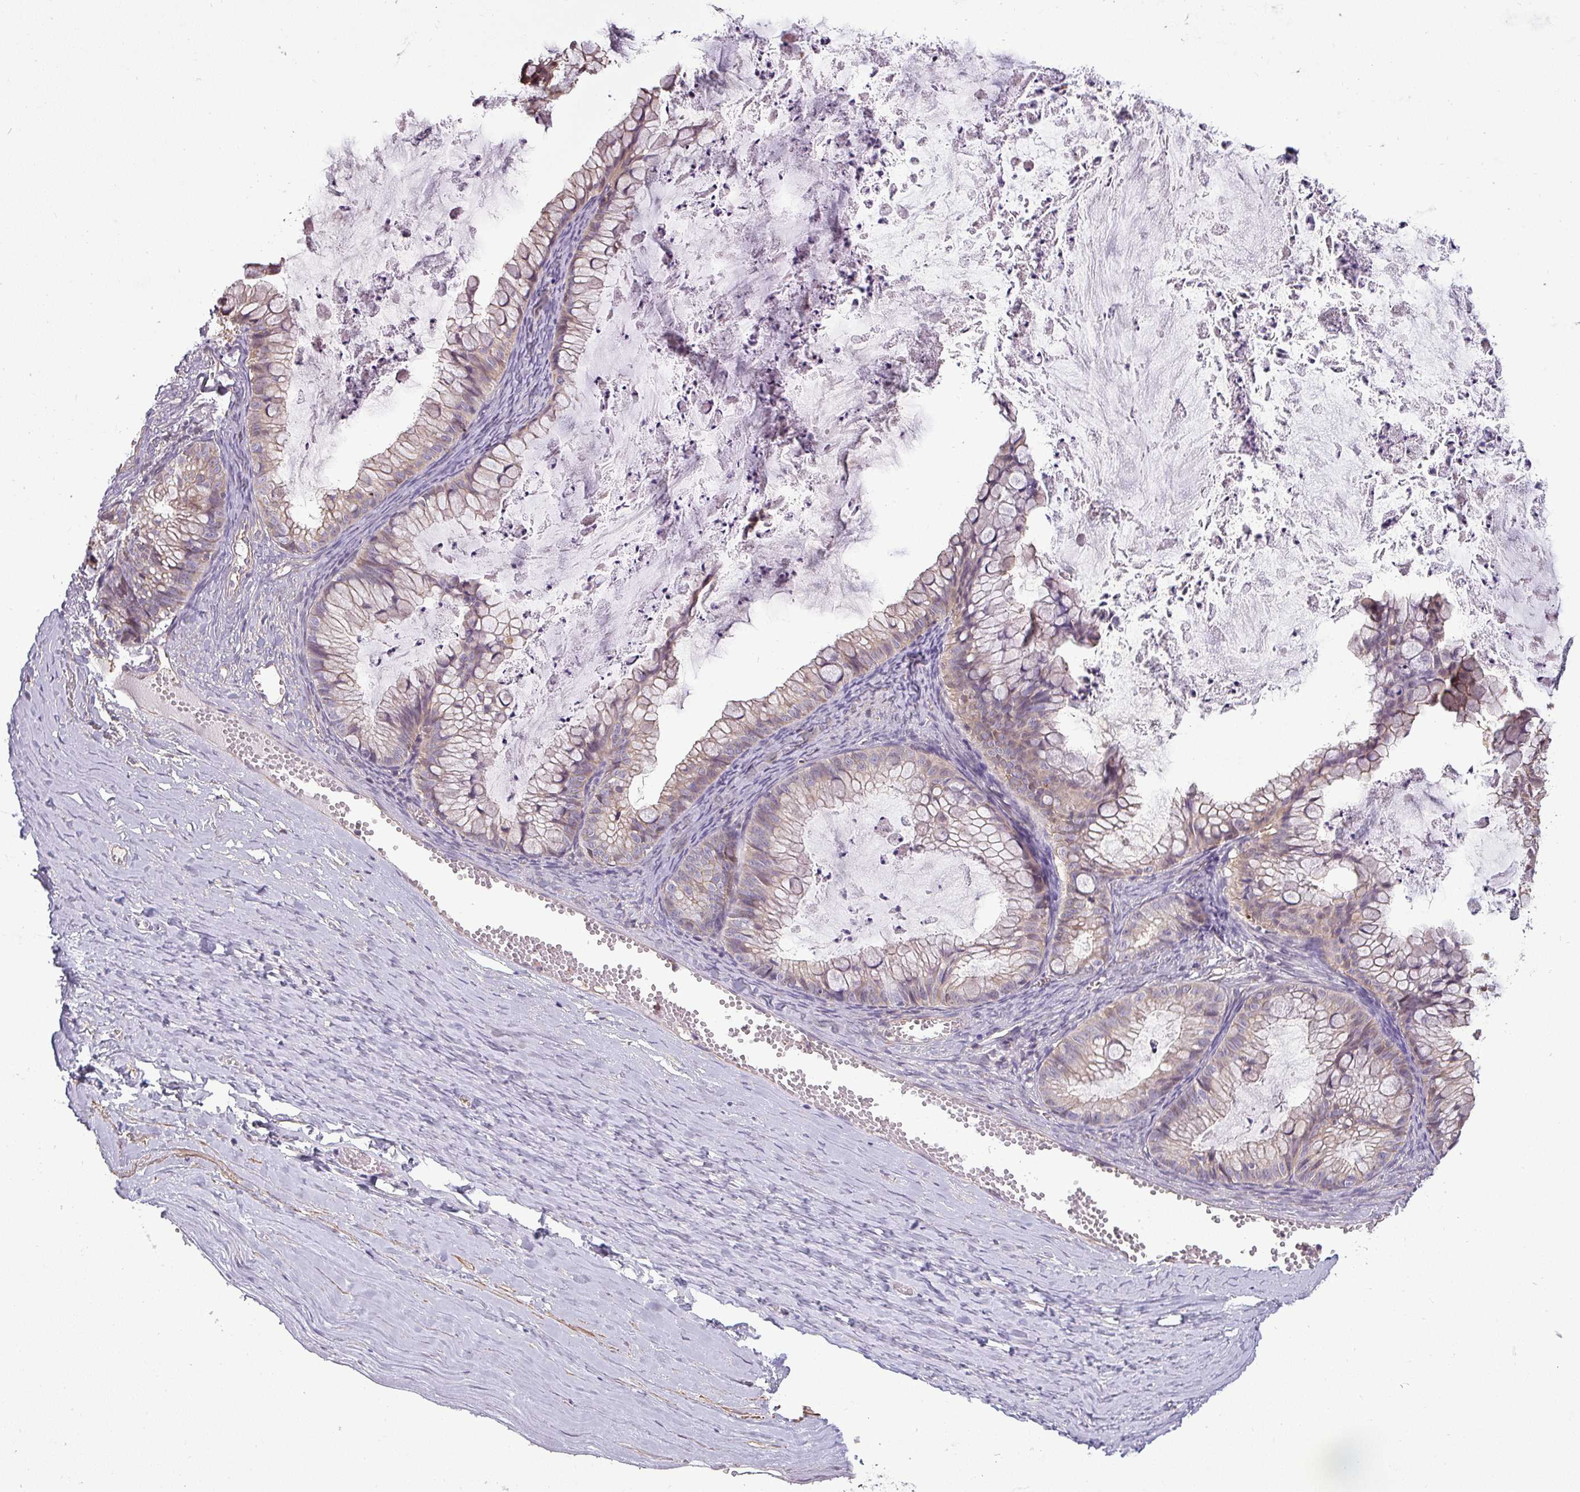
{"staining": {"intensity": "weak", "quantity": ">75%", "location": "cytoplasmic/membranous"}, "tissue": "ovarian cancer", "cell_type": "Tumor cells", "image_type": "cancer", "snomed": [{"axis": "morphology", "description": "Cystadenocarcinoma, mucinous, NOS"}, {"axis": "topography", "description": "Ovary"}], "caption": "Protein staining displays weak cytoplasmic/membranous expression in about >75% of tumor cells in ovarian mucinous cystadenocarcinoma.", "gene": "ZNF835", "patient": {"sex": "female", "age": 35}}